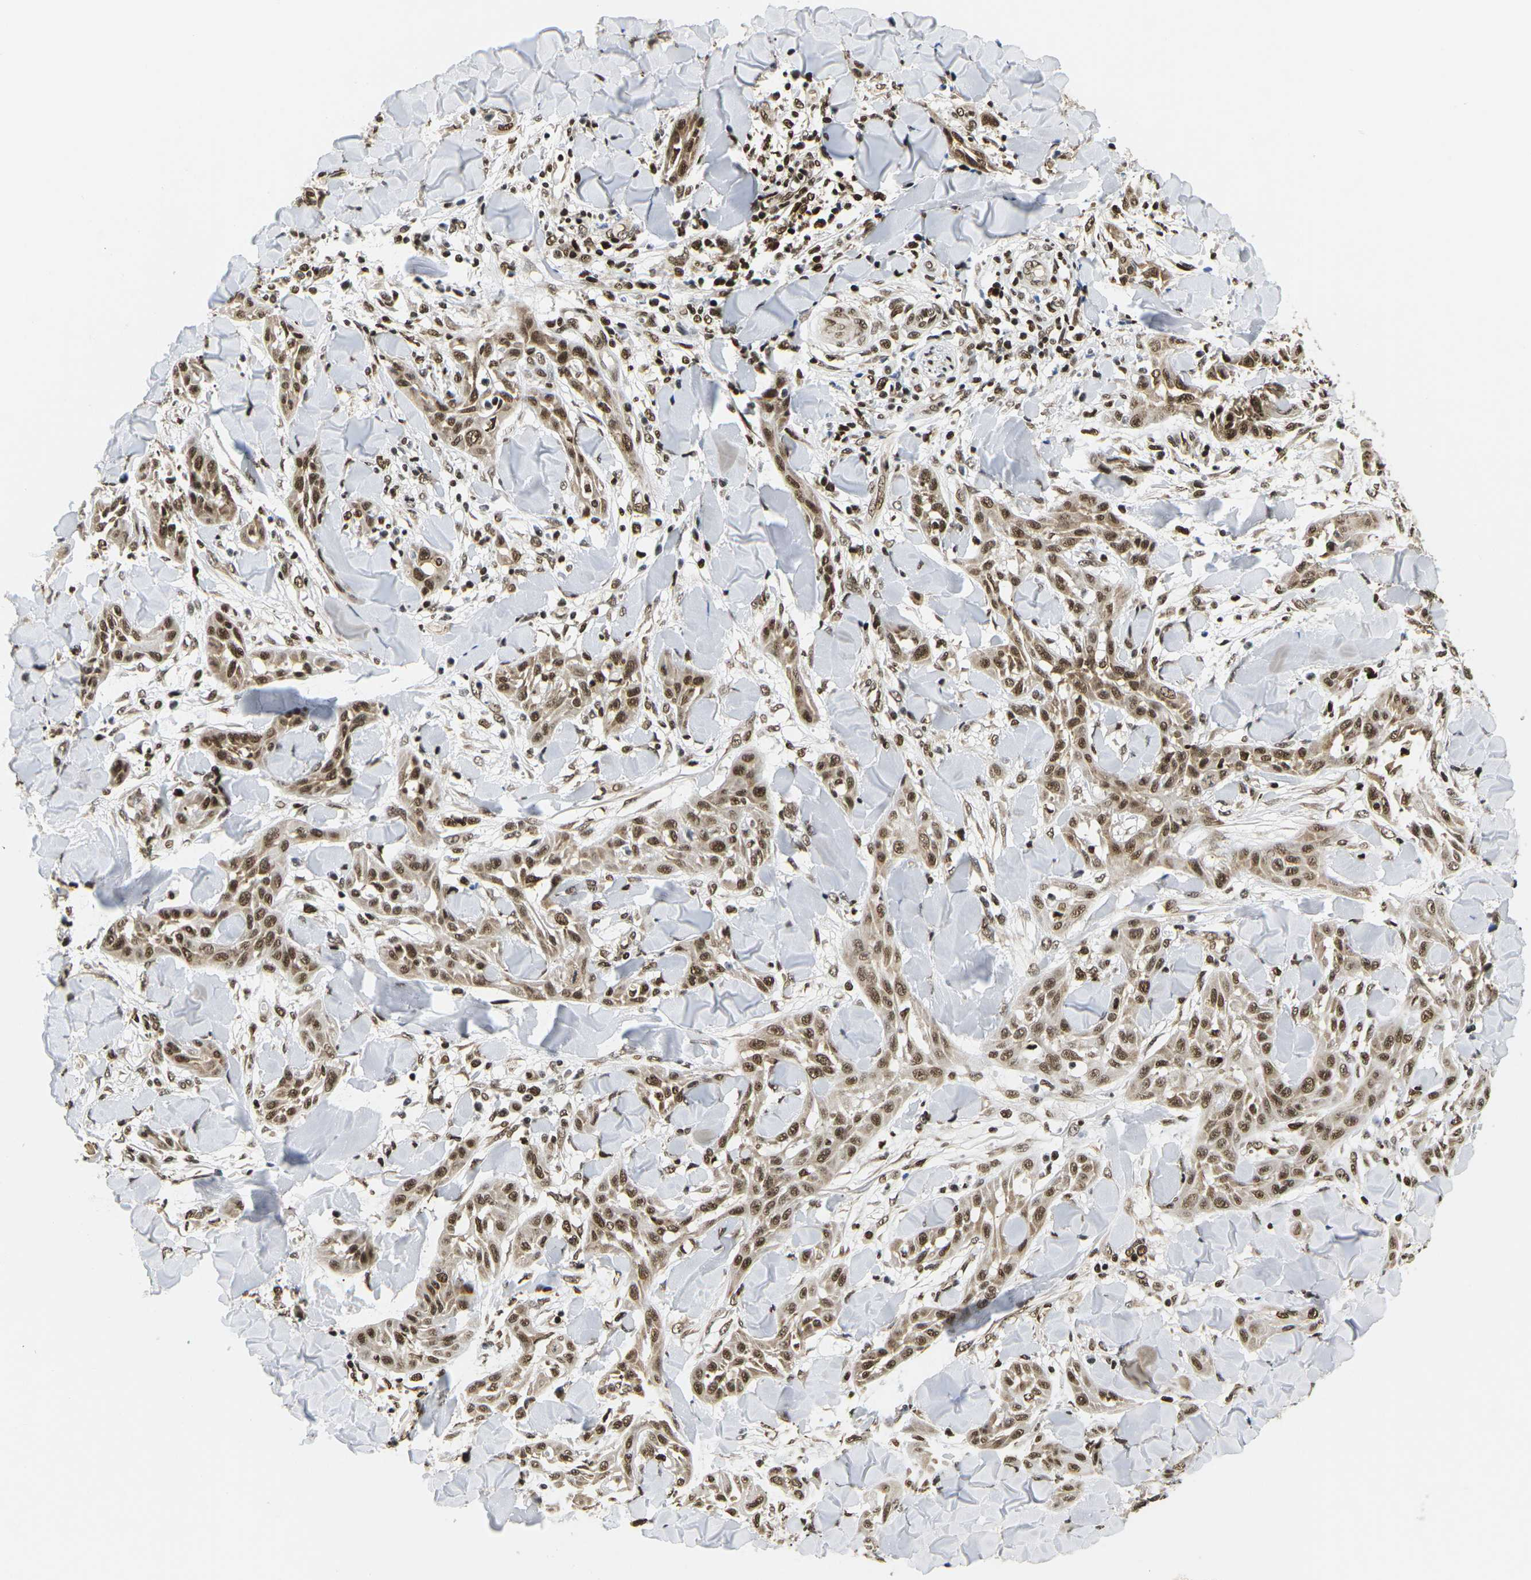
{"staining": {"intensity": "moderate", "quantity": ">75%", "location": "nuclear"}, "tissue": "skin cancer", "cell_type": "Tumor cells", "image_type": "cancer", "snomed": [{"axis": "morphology", "description": "Squamous cell carcinoma, NOS"}, {"axis": "topography", "description": "Skin"}], "caption": "IHC (DAB (3,3'-diaminobenzidine)) staining of human skin cancer reveals moderate nuclear protein expression in about >75% of tumor cells. (IHC, brightfield microscopy, high magnification).", "gene": "CELF1", "patient": {"sex": "male", "age": 24}}